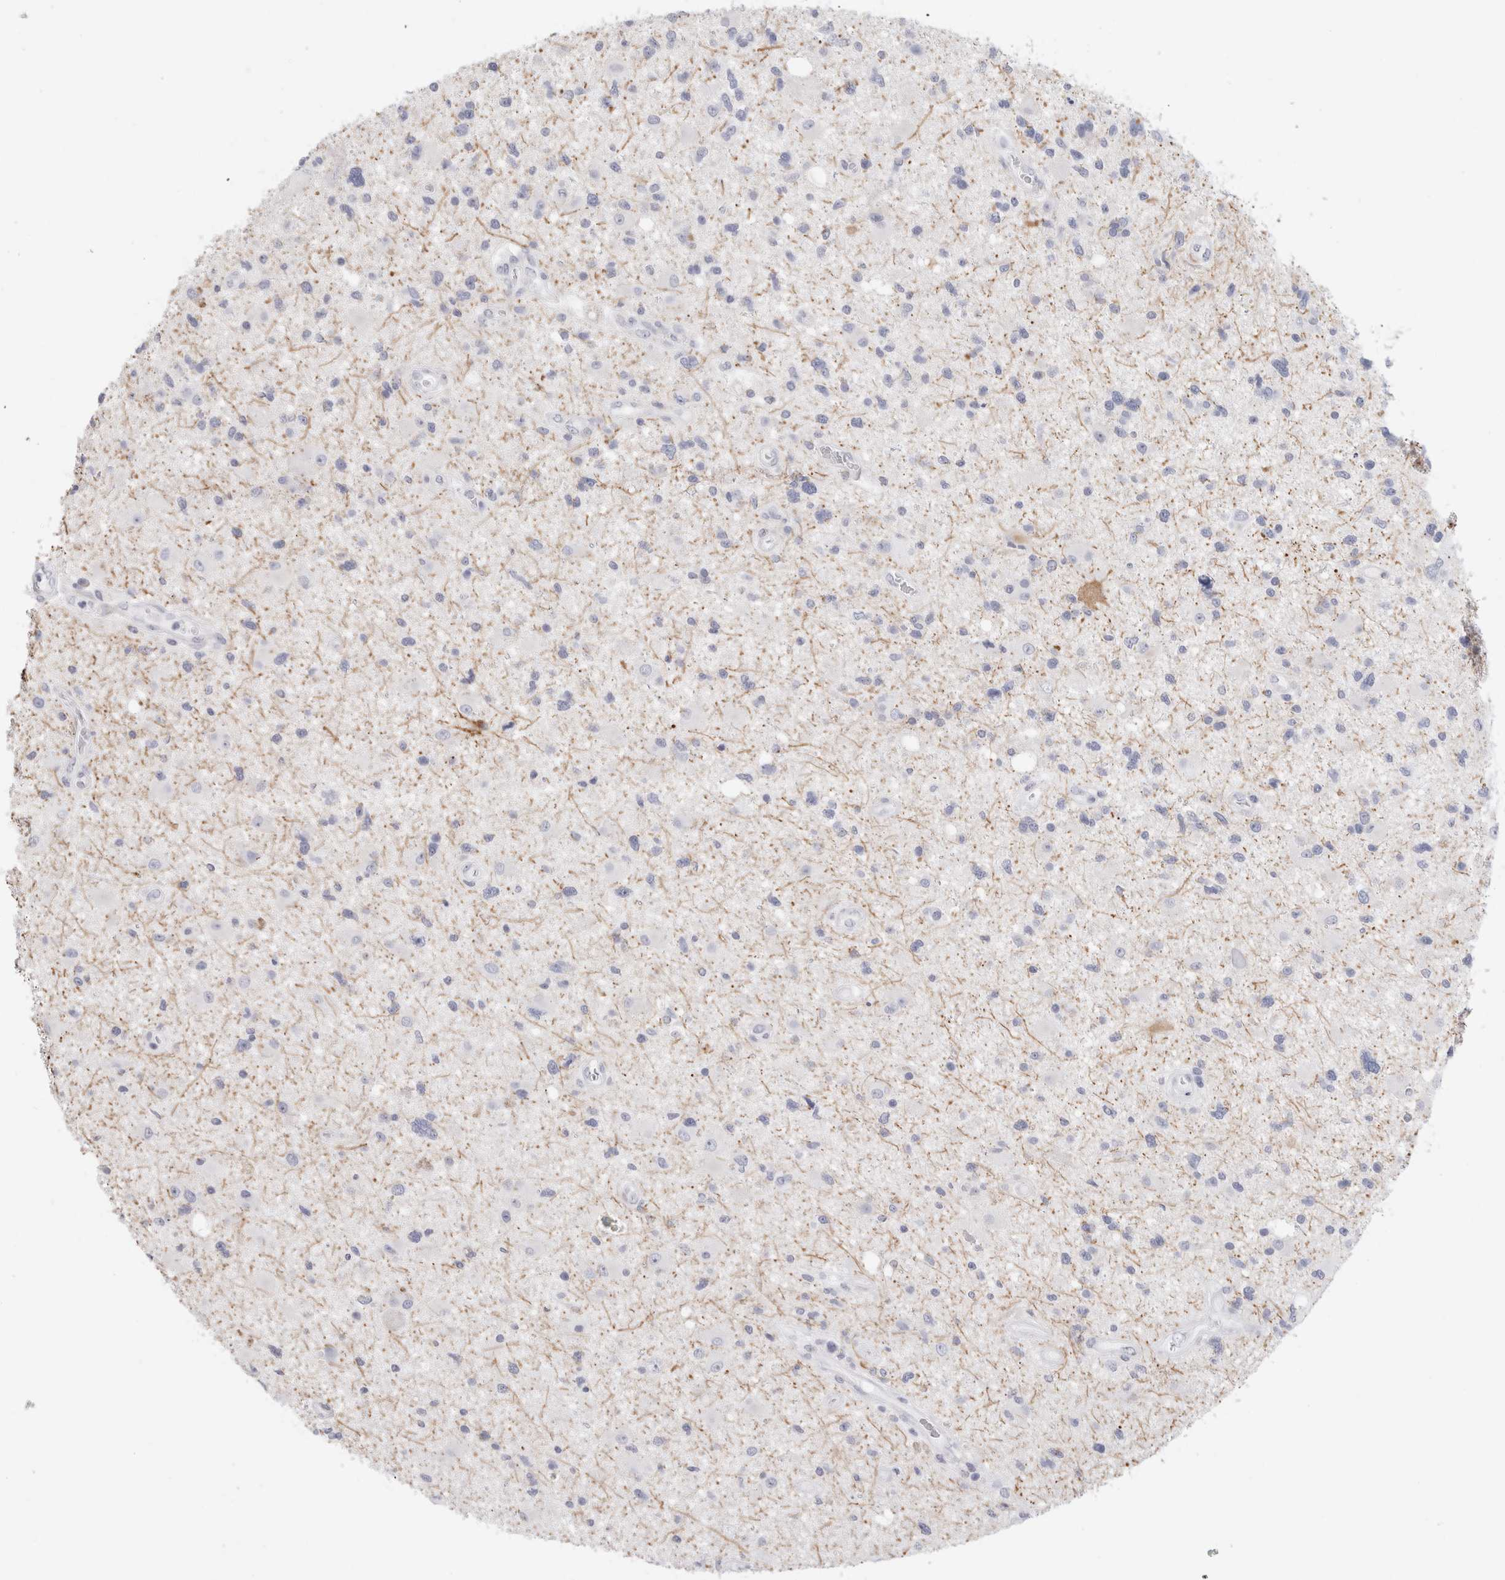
{"staining": {"intensity": "negative", "quantity": "none", "location": "none"}, "tissue": "glioma", "cell_type": "Tumor cells", "image_type": "cancer", "snomed": [{"axis": "morphology", "description": "Glioma, malignant, High grade"}, {"axis": "topography", "description": "Brain"}], "caption": "Image shows no protein staining in tumor cells of glioma tissue.", "gene": "MUC15", "patient": {"sex": "male", "age": 33}}